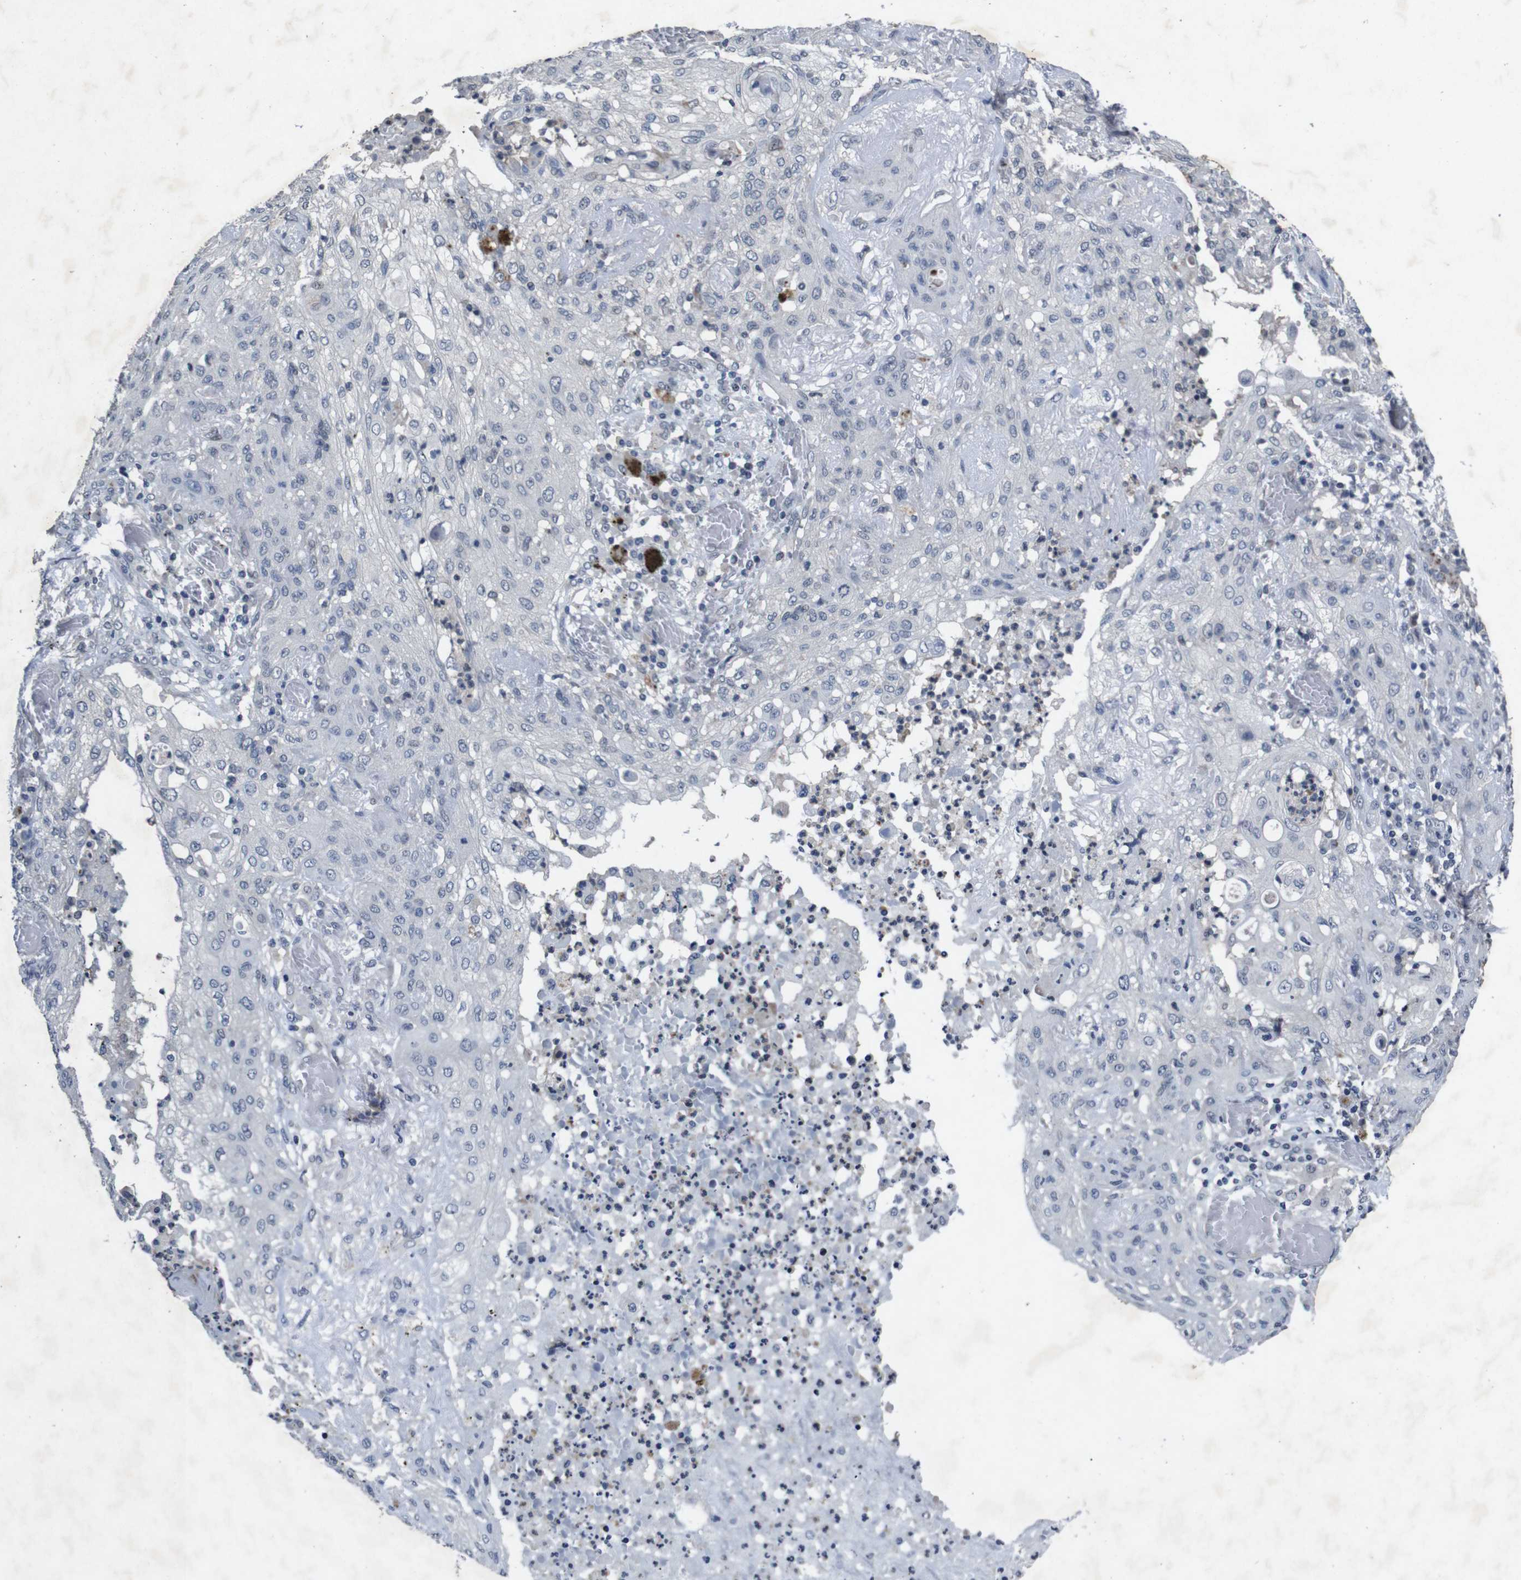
{"staining": {"intensity": "negative", "quantity": "none", "location": "none"}, "tissue": "lung cancer", "cell_type": "Tumor cells", "image_type": "cancer", "snomed": [{"axis": "morphology", "description": "Squamous cell carcinoma, NOS"}, {"axis": "topography", "description": "Lung"}], "caption": "This is an IHC photomicrograph of squamous cell carcinoma (lung). There is no positivity in tumor cells.", "gene": "AKT3", "patient": {"sex": "female", "age": 47}}